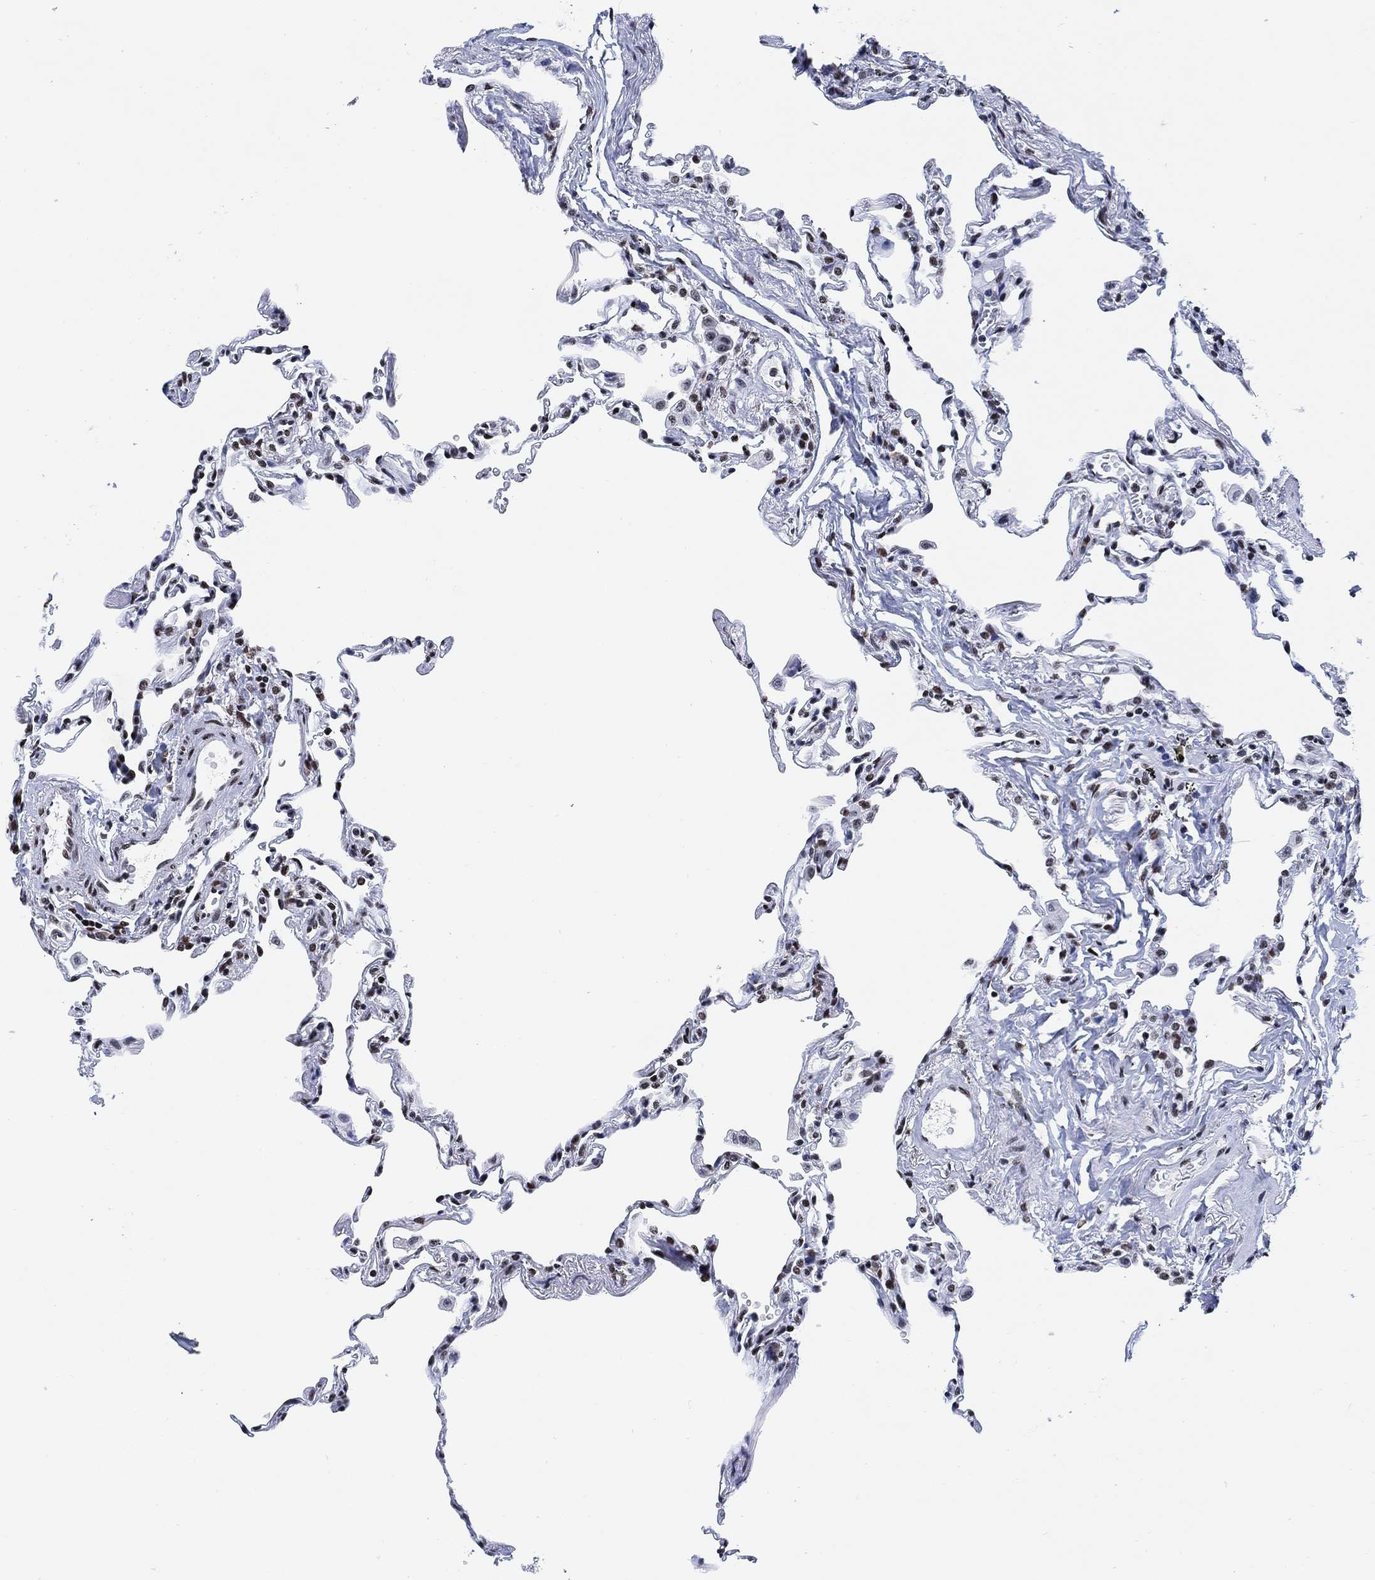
{"staining": {"intensity": "strong", "quantity": "<25%", "location": "nuclear"}, "tissue": "lung", "cell_type": "Alveolar cells", "image_type": "normal", "snomed": [{"axis": "morphology", "description": "Normal tissue, NOS"}, {"axis": "topography", "description": "Lung"}], "caption": "An immunohistochemistry (IHC) micrograph of unremarkable tissue is shown. Protein staining in brown highlights strong nuclear positivity in lung within alveolar cells. (Stains: DAB (3,3'-diaminobenzidine) in brown, nuclei in blue, Microscopy: brightfield microscopy at high magnification).", "gene": "H1", "patient": {"sex": "female", "age": 57}}